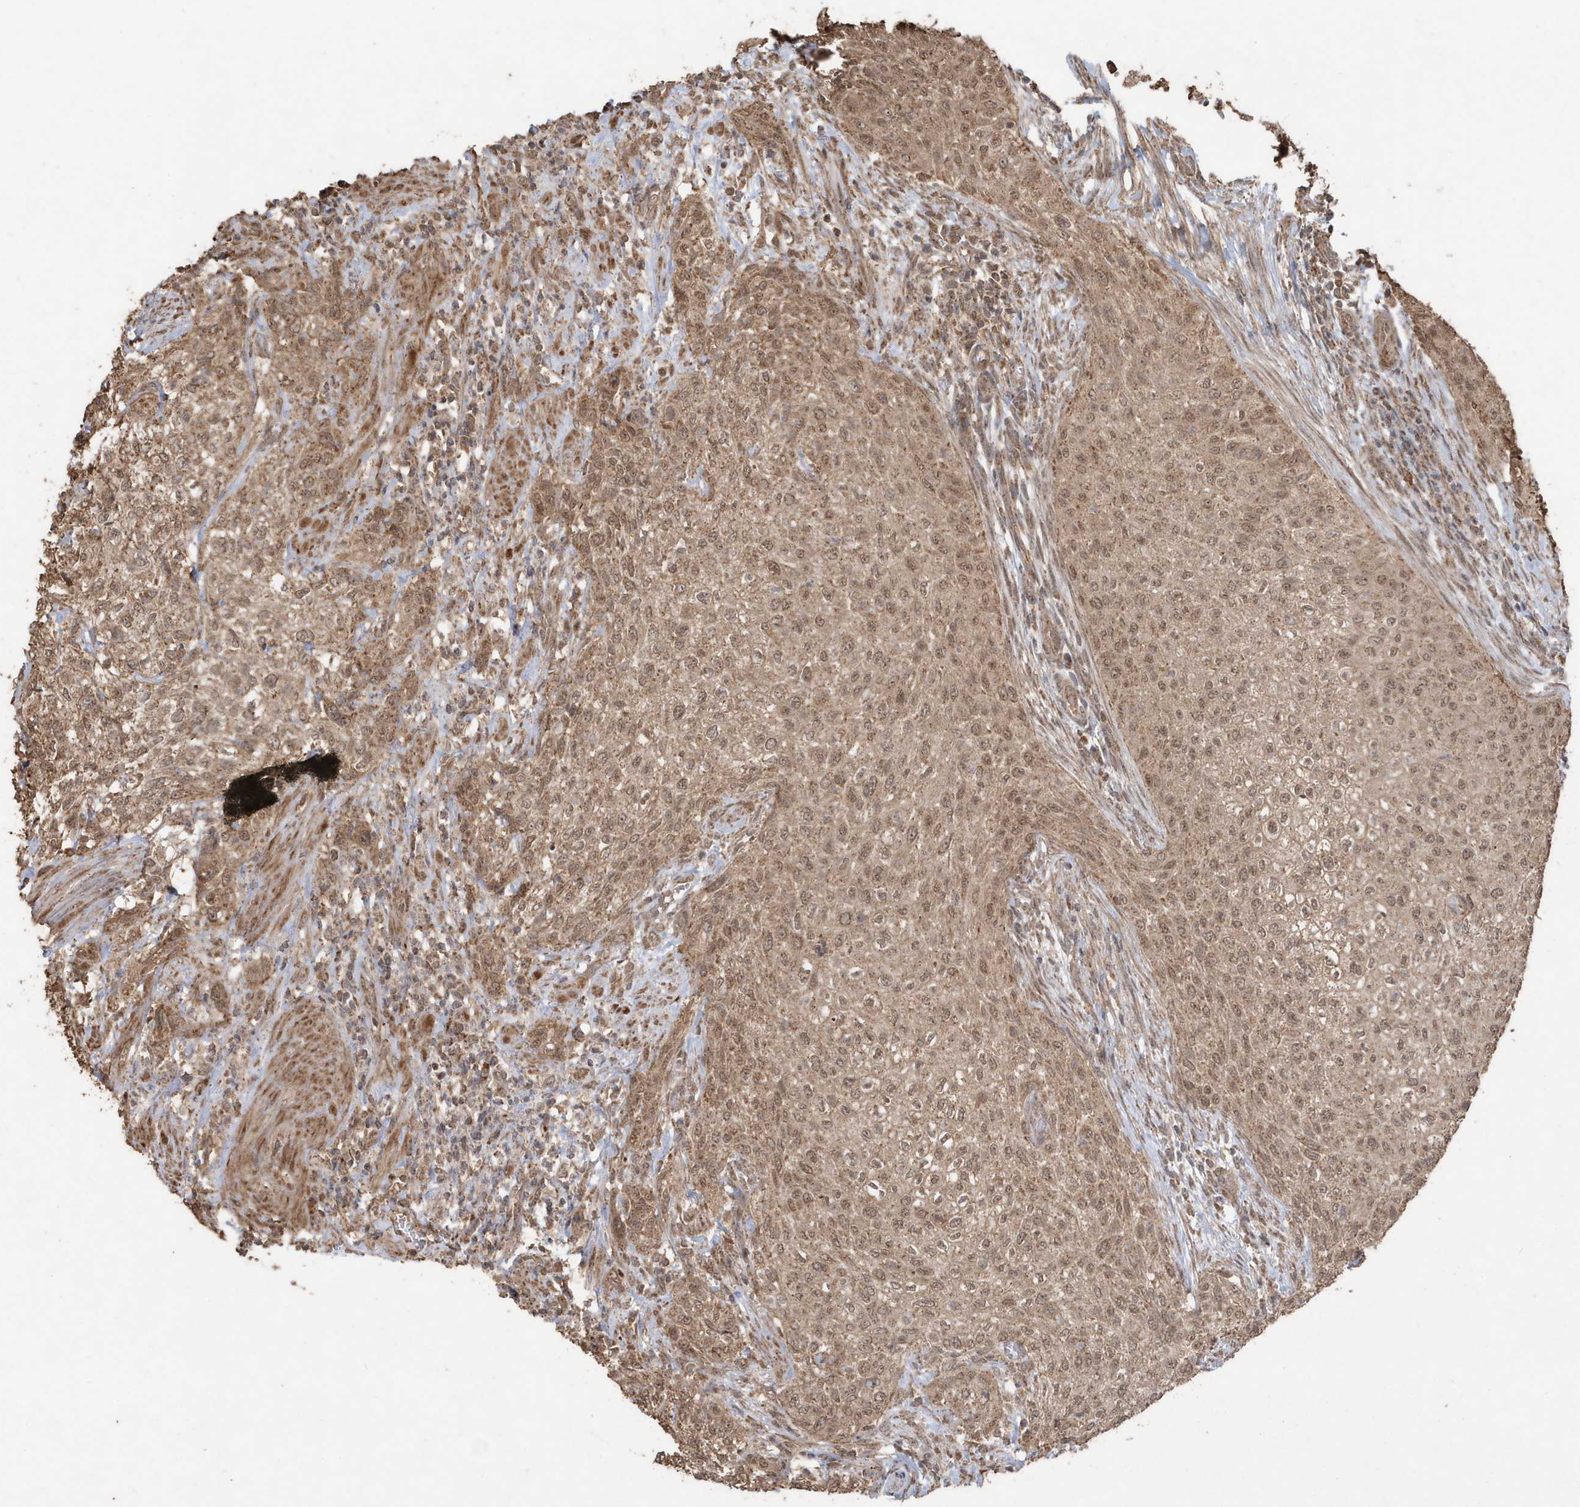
{"staining": {"intensity": "moderate", "quantity": ">75%", "location": "cytoplasmic/membranous,nuclear"}, "tissue": "urothelial cancer", "cell_type": "Tumor cells", "image_type": "cancer", "snomed": [{"axis": "morphology", "description": "Urothelial carcinoma, High grade"}, {"axis": "topography", "description": "Urinary bladder"}], "caption": "Human urothelial cancer stained for a protein (brown) shows moderate cytoplasmic/membranous and nuclear positive expression in about >75% of tumor cells.", "gene": "PAXBP1", "patient": {"sex": "male", "age": 35}}